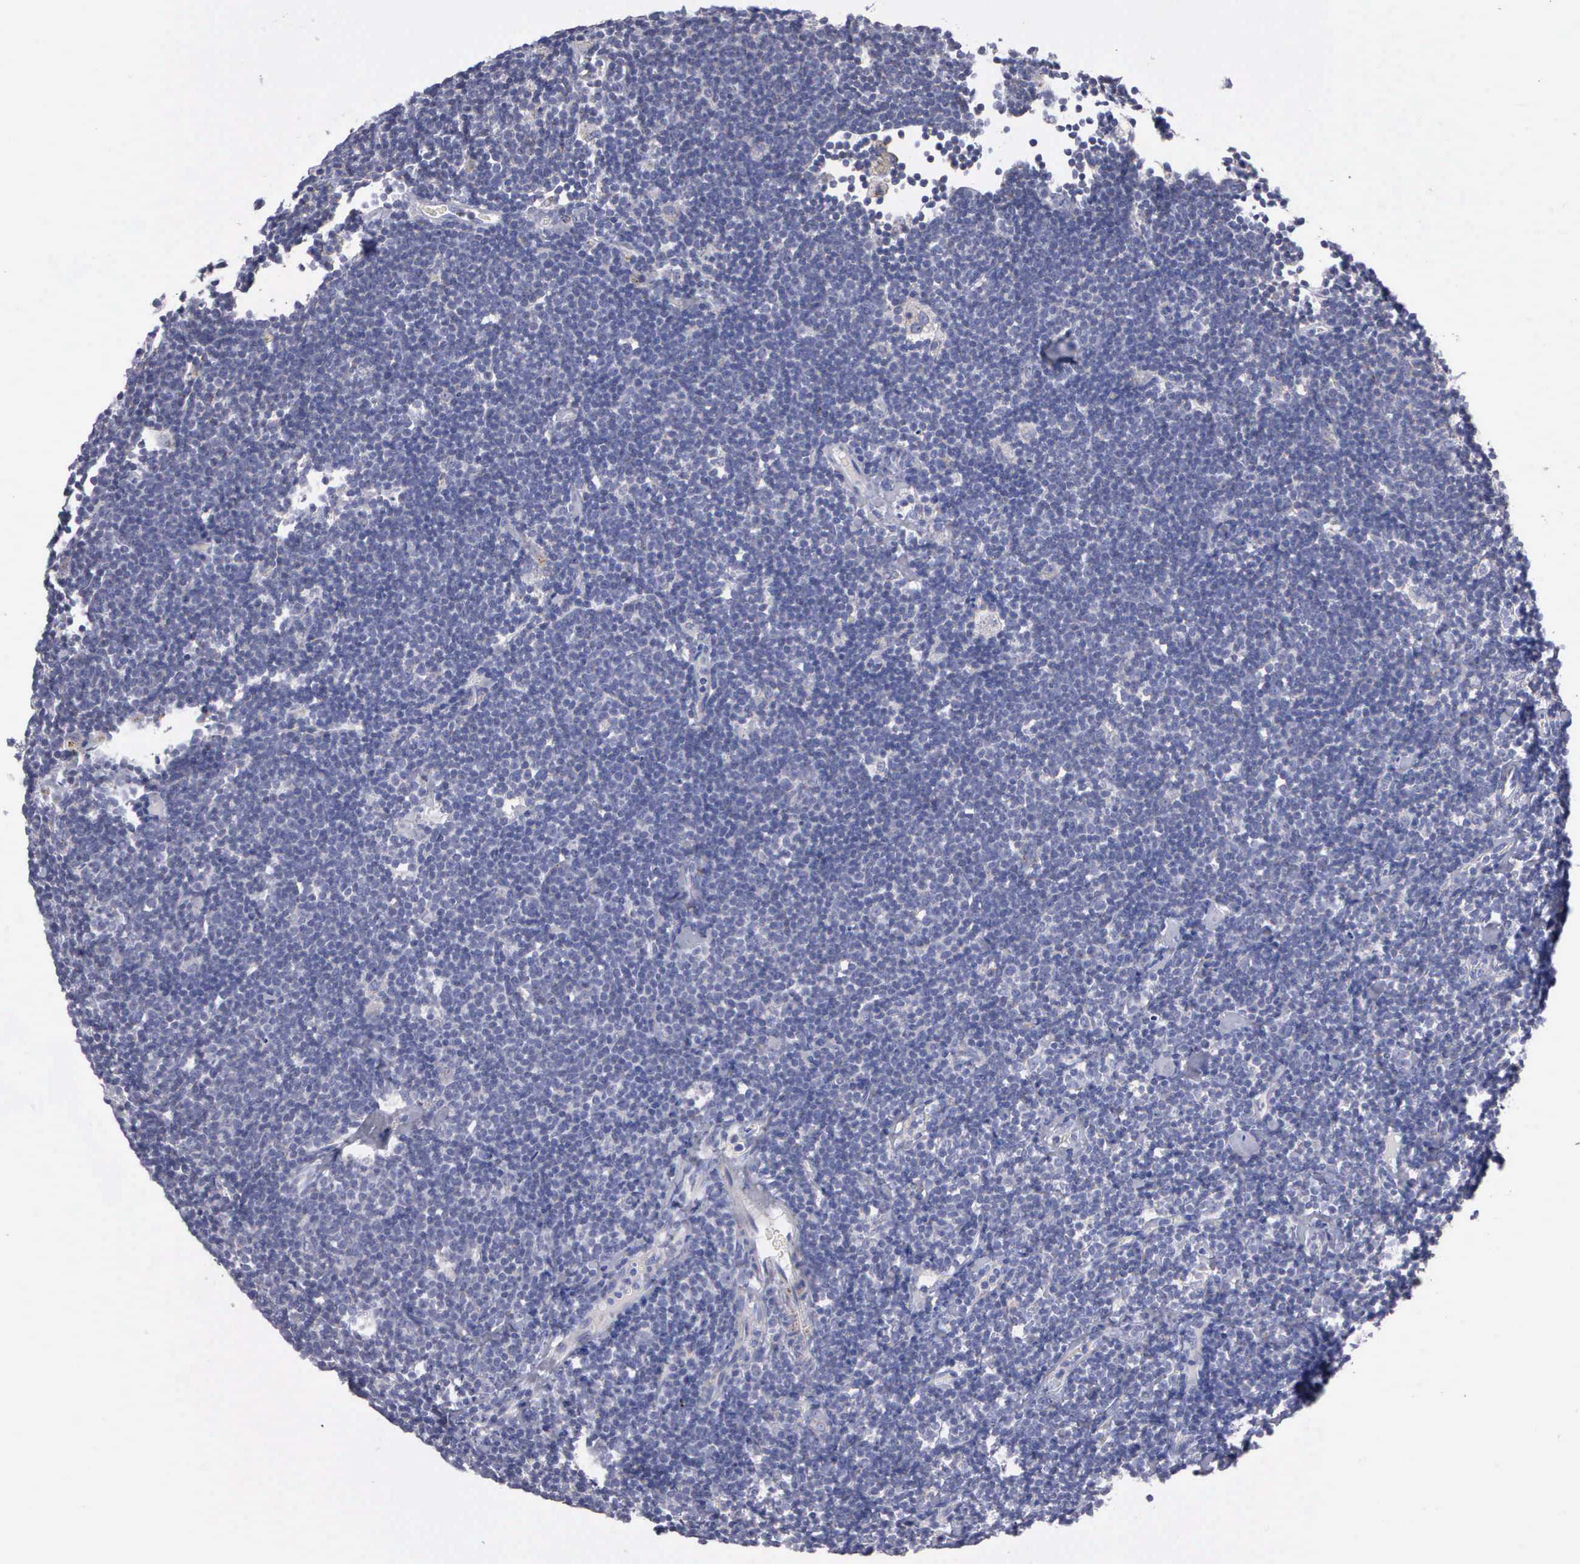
{"staining": {"intensity": "negative", "quantity": "none", "location": "none"}, "tissue": "lymphoma", "cell_type": "Tumor cells", "image_type": "cancer", "snomed": [{"axis": "morphology", "description": "Malignant lymphoma, non-Hodgkin's type, Low grade"}, {"axis": "topography", "description": "Lymph node"}], "caption": "DAB (3,3'-diaminobenzidine) immunohistochemical staining of human lymphoma demonstrates no significant expression in tumor cells.", "gene": "APOOL", "patient": {"sex": "male", "age": 65}}